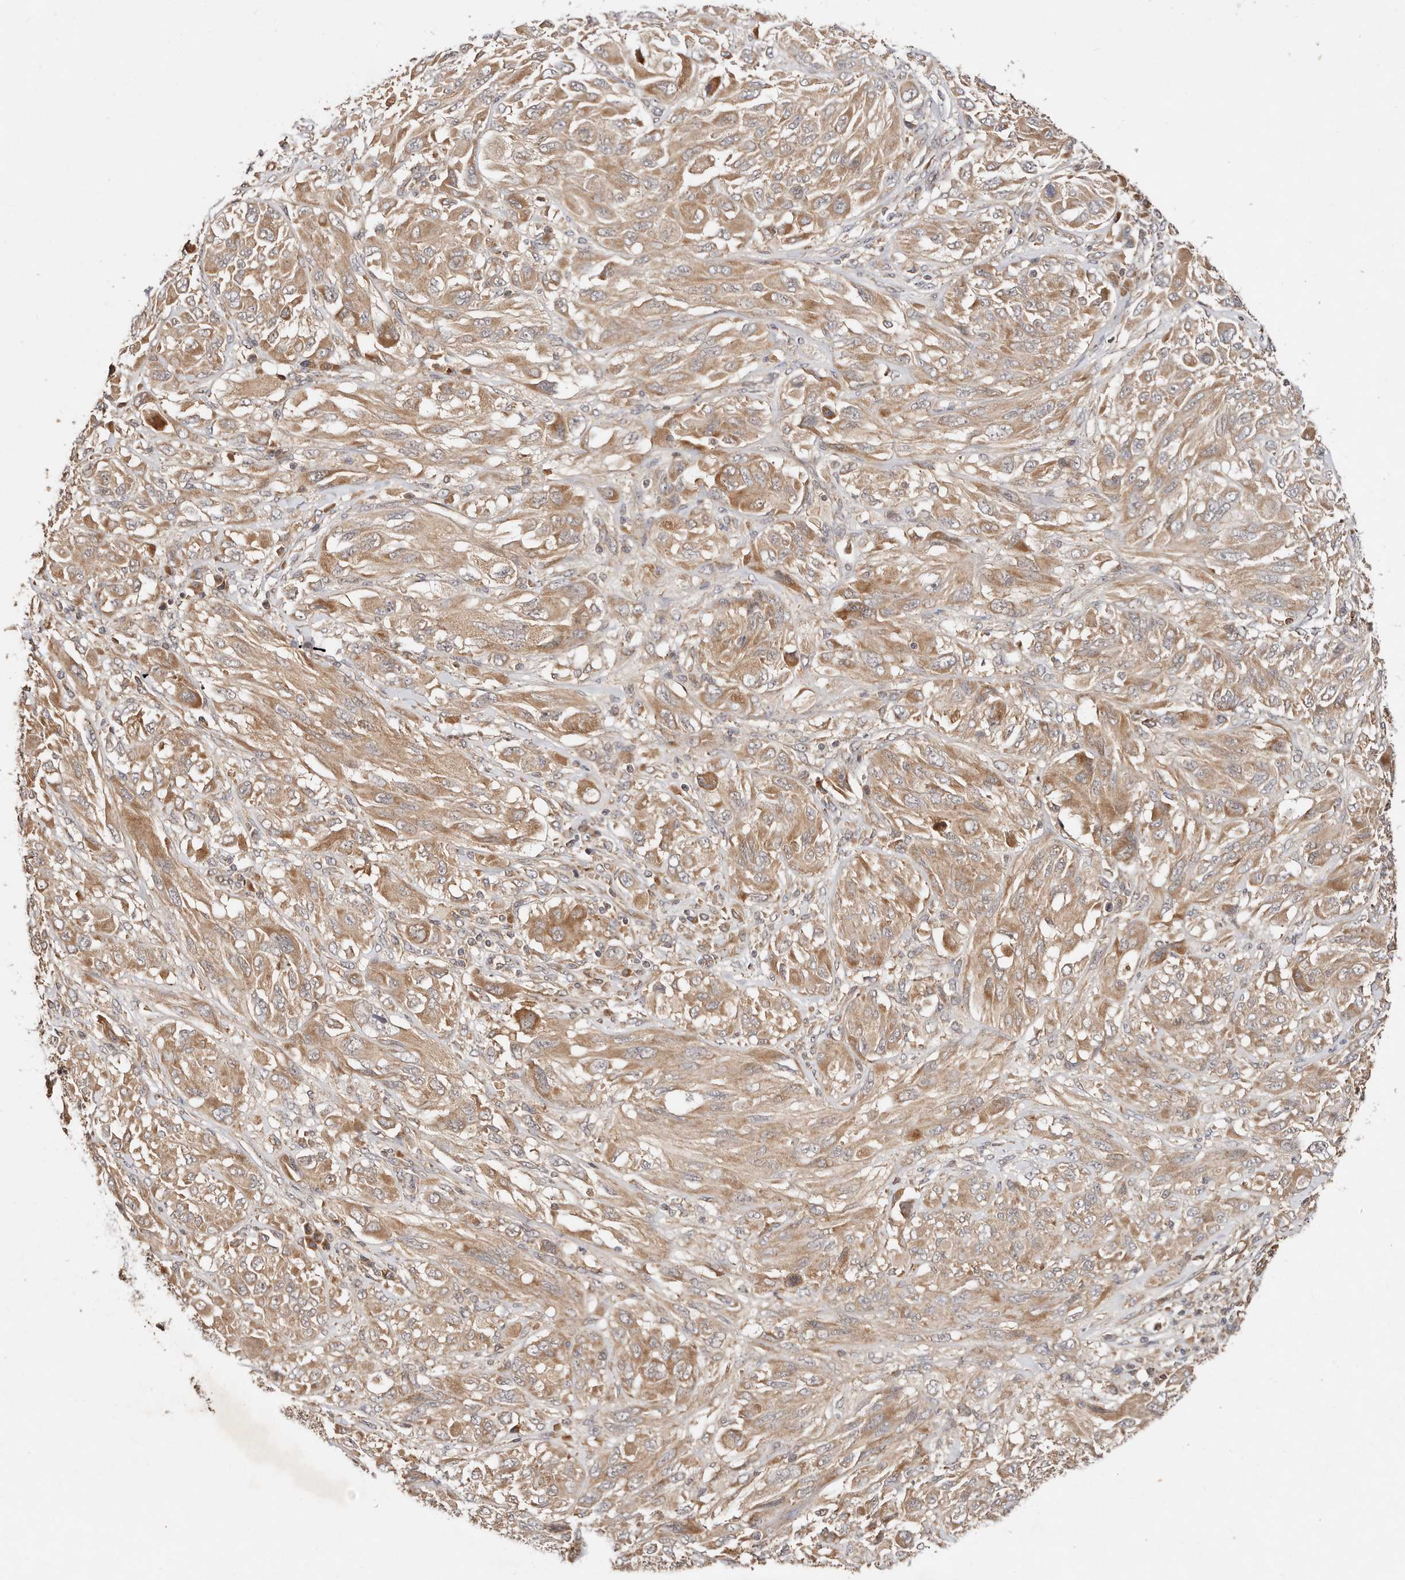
{"staining": {"intensity": "weak", "quantity": ">75%", "location": "cytoplasmic/membranous"}, "tissue": "melanoma", "cell_type": "Tumor cells", "image_type": "cancer", "snomed": [{"axis": "morphology", "description": "Malignant melanoma, NOS"}, {"axis": "topography", "description": "Skin"}], "caption": "This is a photomicrograph of immunohistochemistry staining of malignant melanoma, which shows weak expression in the cytoplasmic/membranous of tumor cells.", "gene": "DENND11", "patient": {"sex": "female", "age": 91}}